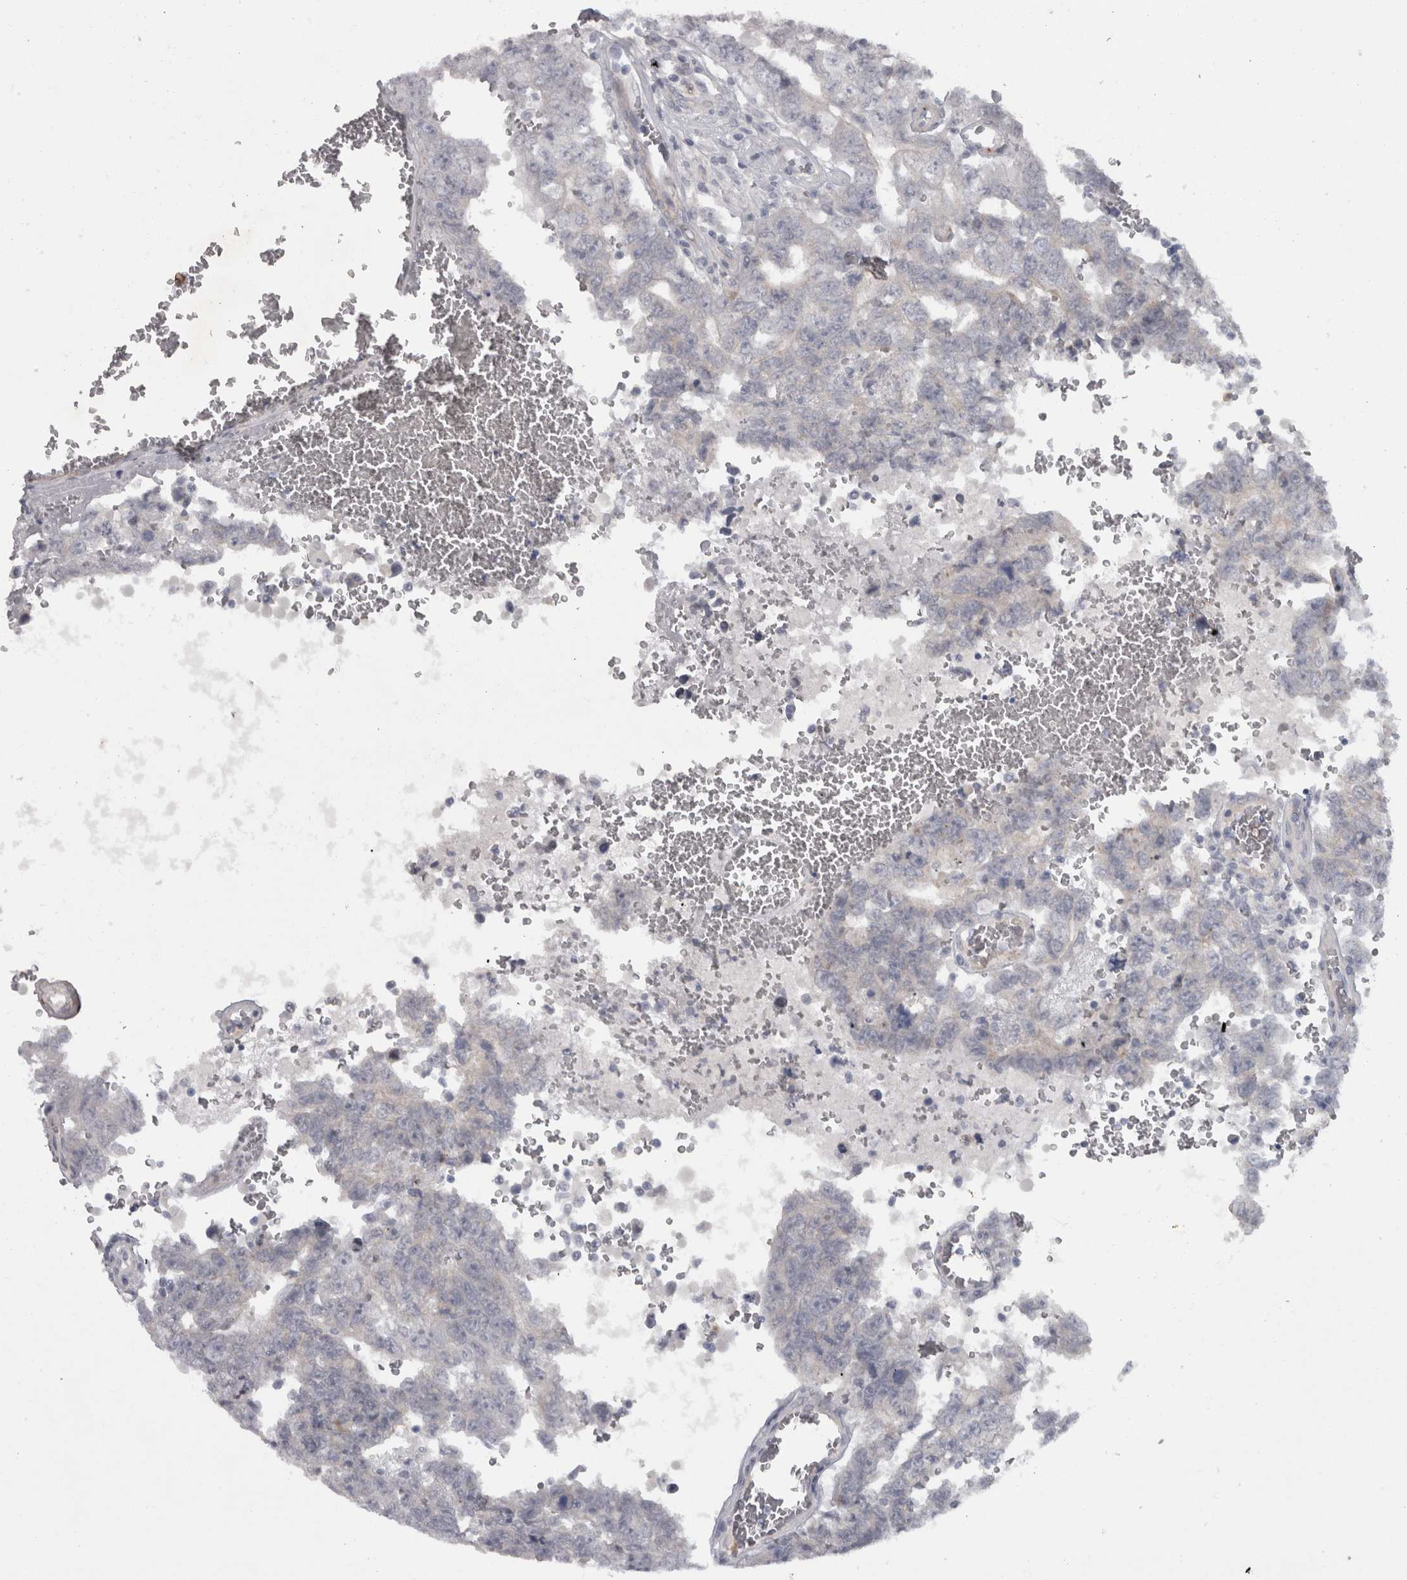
{"staining": {"intensity": "negative", "quantity": "none", "location": "none"}, "tissue": "testis cancer", "cell_type": "Tumor cells", "image_type": "cancer", "snomed": [{"axis": "morphology", "description": "Carcinoma, Embryonal, NOS"}, {"axis": "topography", "description": "Testis"}], "caption": "A micrograph of human testis embryonal carcinoma is negative for staining in tumor cells.", "gene": "PPP1R12B", "patient": {"sex": "male", "age": 26}}